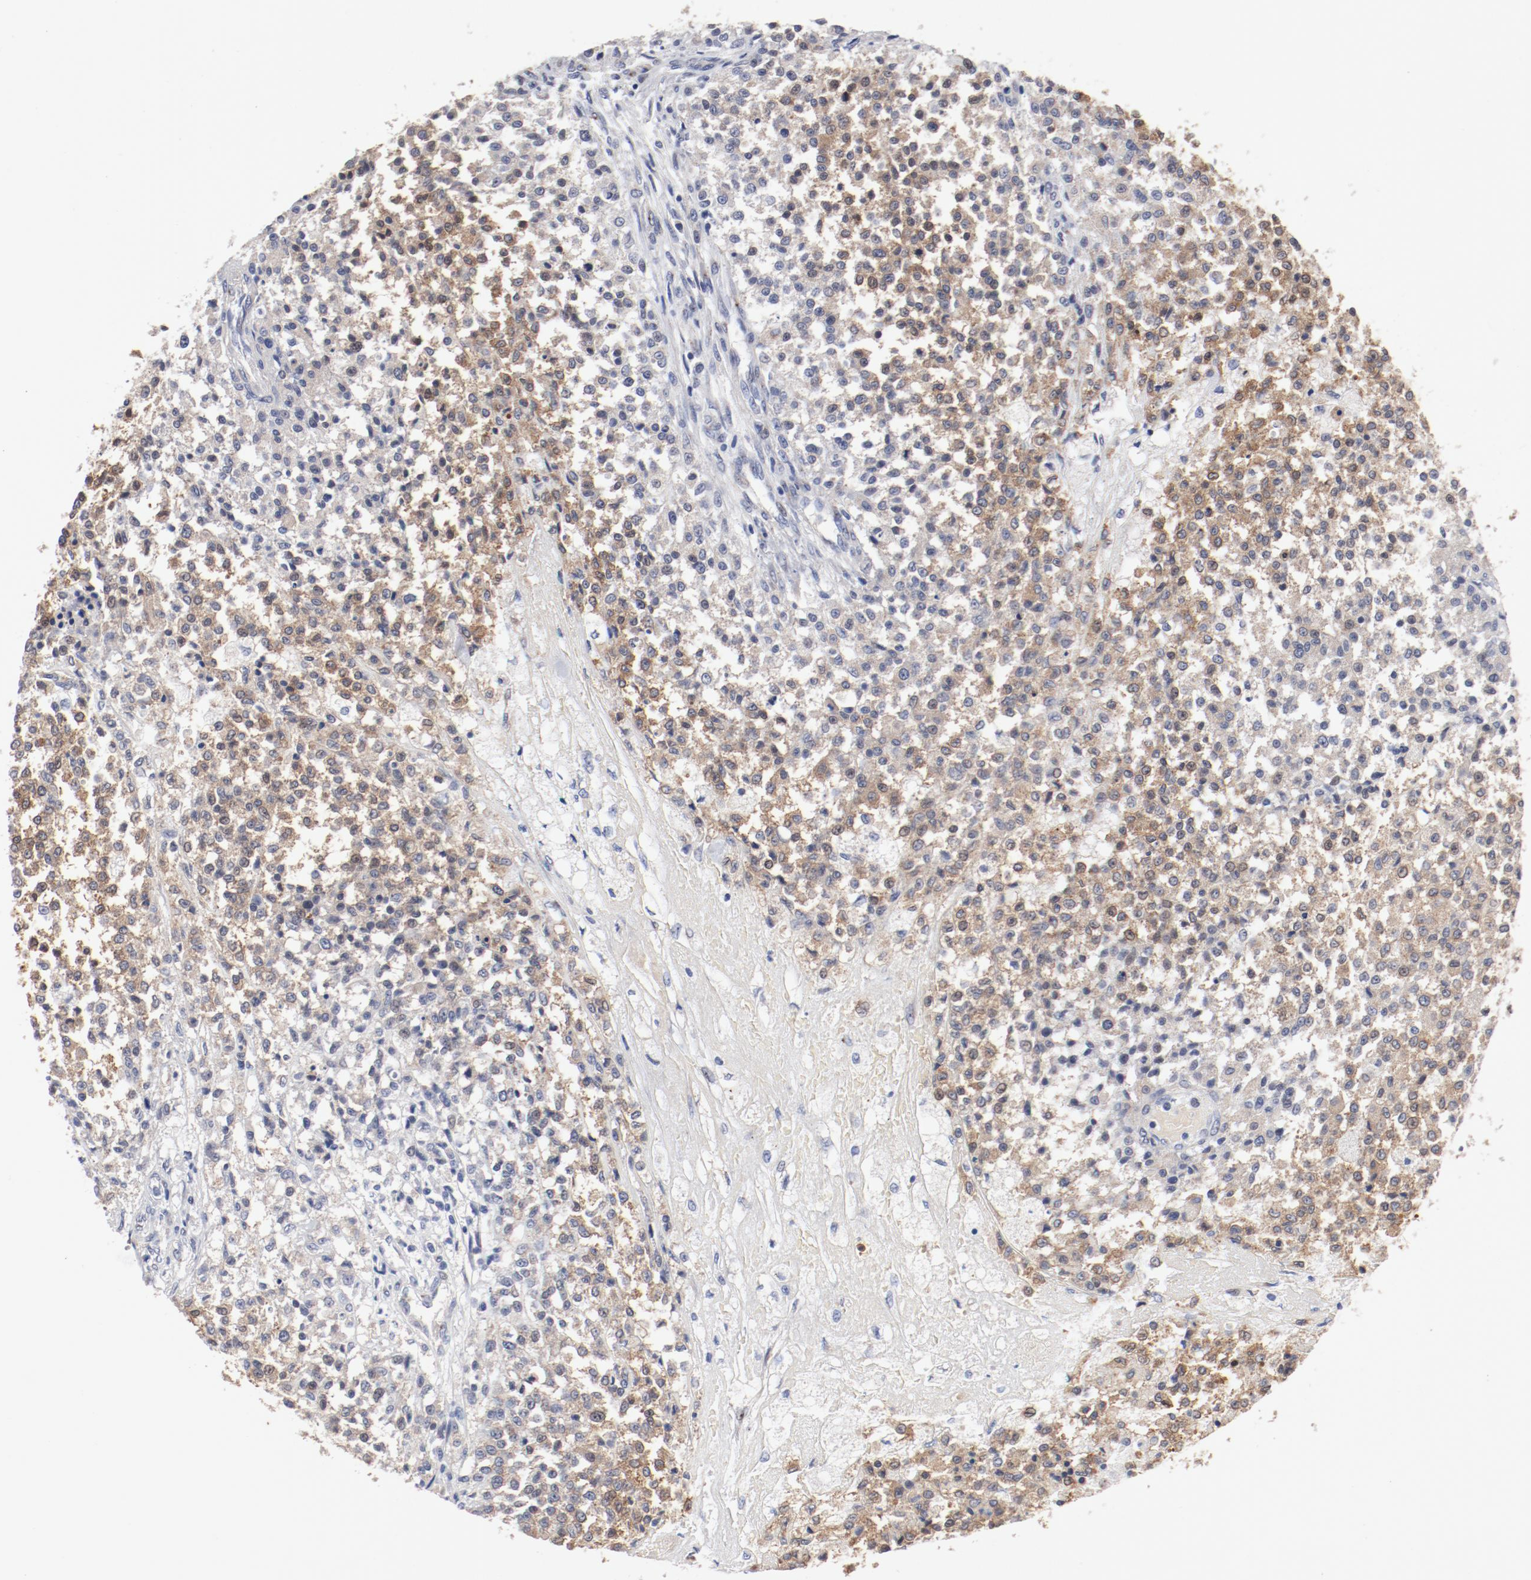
{"staining": {"intensity": "weak", "quantity": "25%-75%", "location": "cytoplasmic/membranous"}, "tissue": "testis cancer", "cell_type": "Tumor cells", "image_type": "cancer", "snomed": [{"axis": "morphology", "description": "Seminoma, NOS"}, {"axis": "topography", "description": "Testis"}], "caption": "A brown stain highlights weak cytoplasmic/membranous positivity of a protein in human seminoma (testis) tumor cells. Immunohistochemistry stains the protein of interest in brown and the nuclei are stained blue.", "gene": "GPR143", "patient": {"sex": "male", "age": 59}}